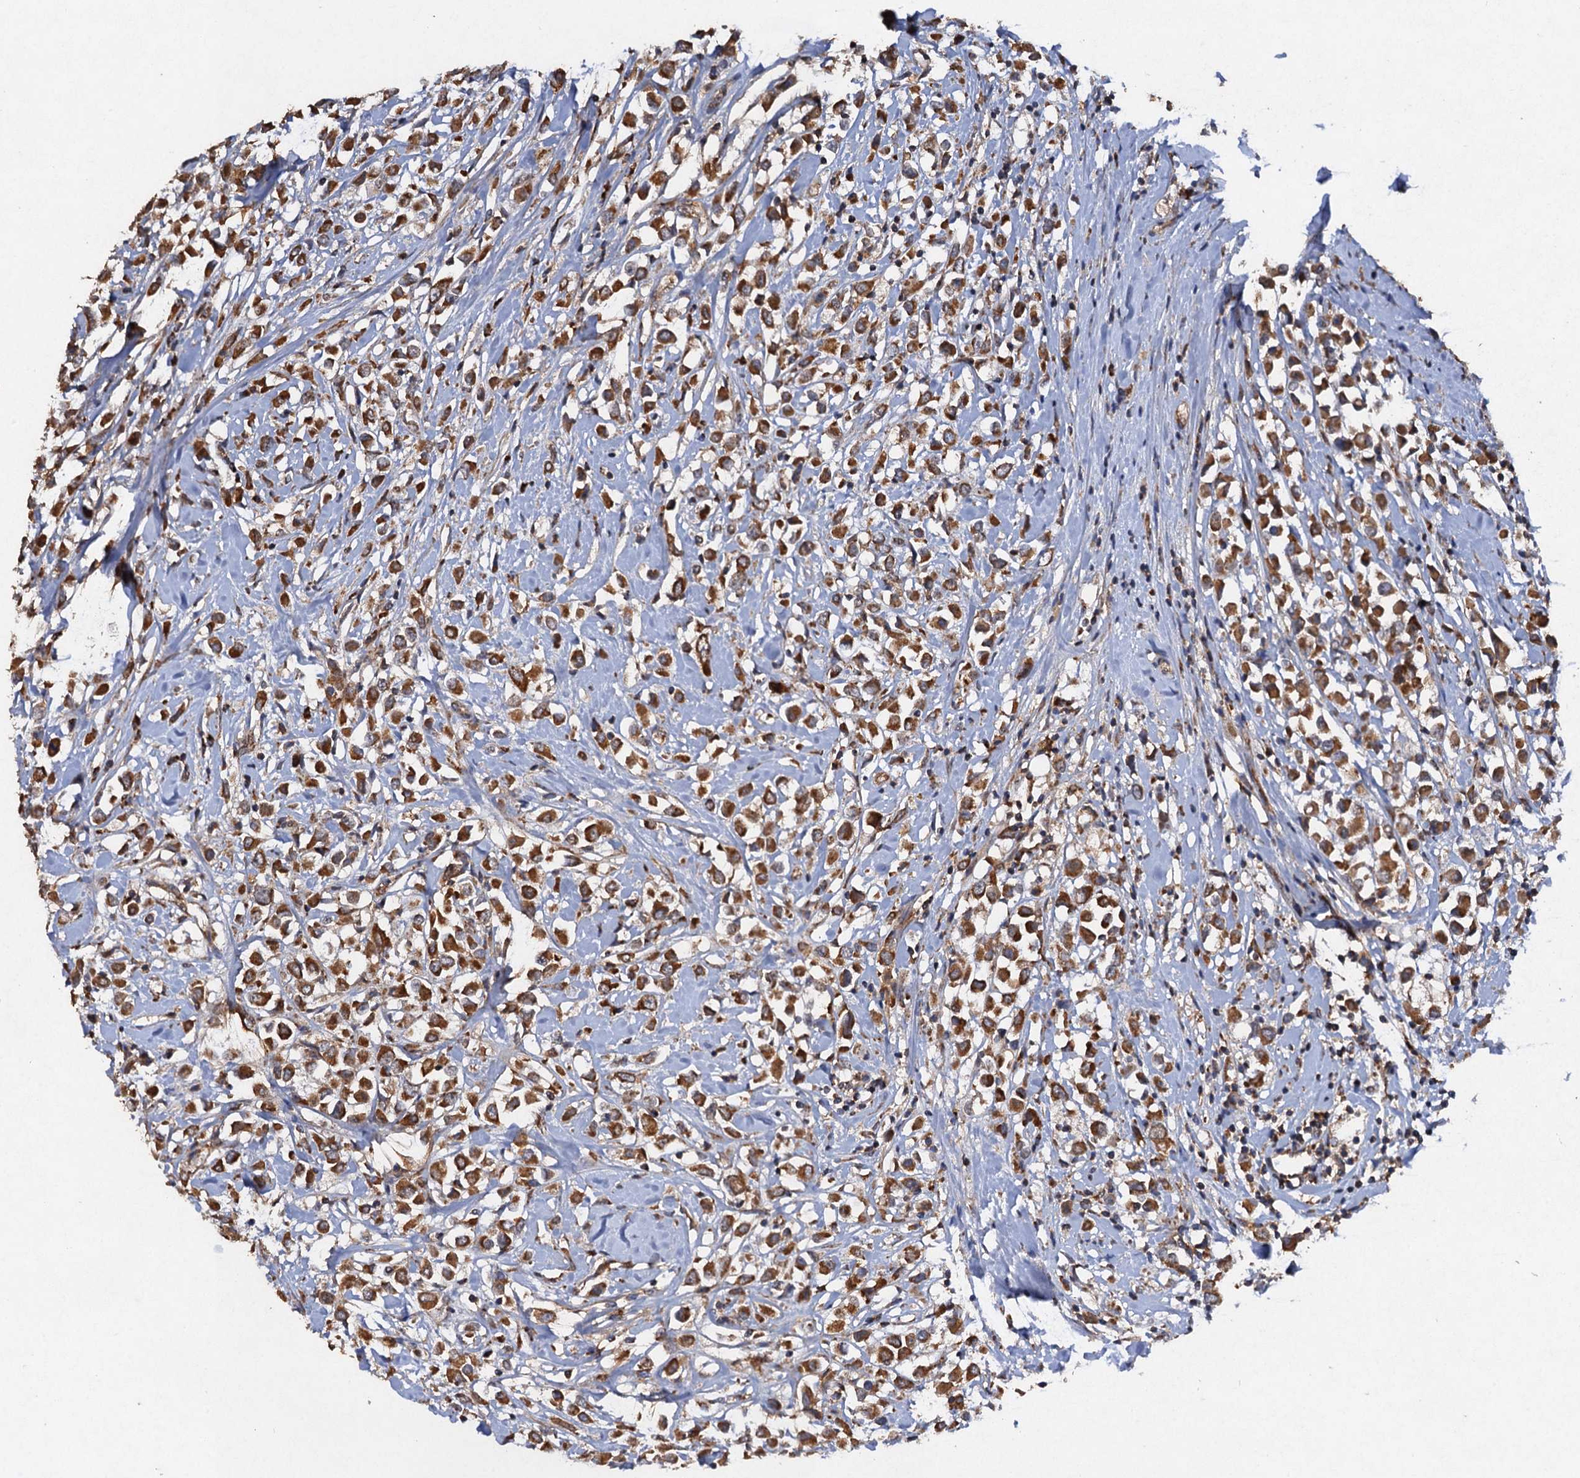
{"staining": {"intensity": "moderate", "quantity": ">75%", "location": "cytoplasmic/membranous"}, "tissue": "breast cancer", "cell_type": "Tumor cells", "image_type": "cancer", "snomed": [{"axis": "morphology", "description": "Duct carcinoma"}, {"axis": "topography", "description": "Breast"}], "caption": "The immunohistochemical stain highlights moderate cytoplasmic/membranous staining in tumor cells of breast cancer tissue.", "gene": "NDUFA13", "patient": {"sex": "female", "age": 87}}